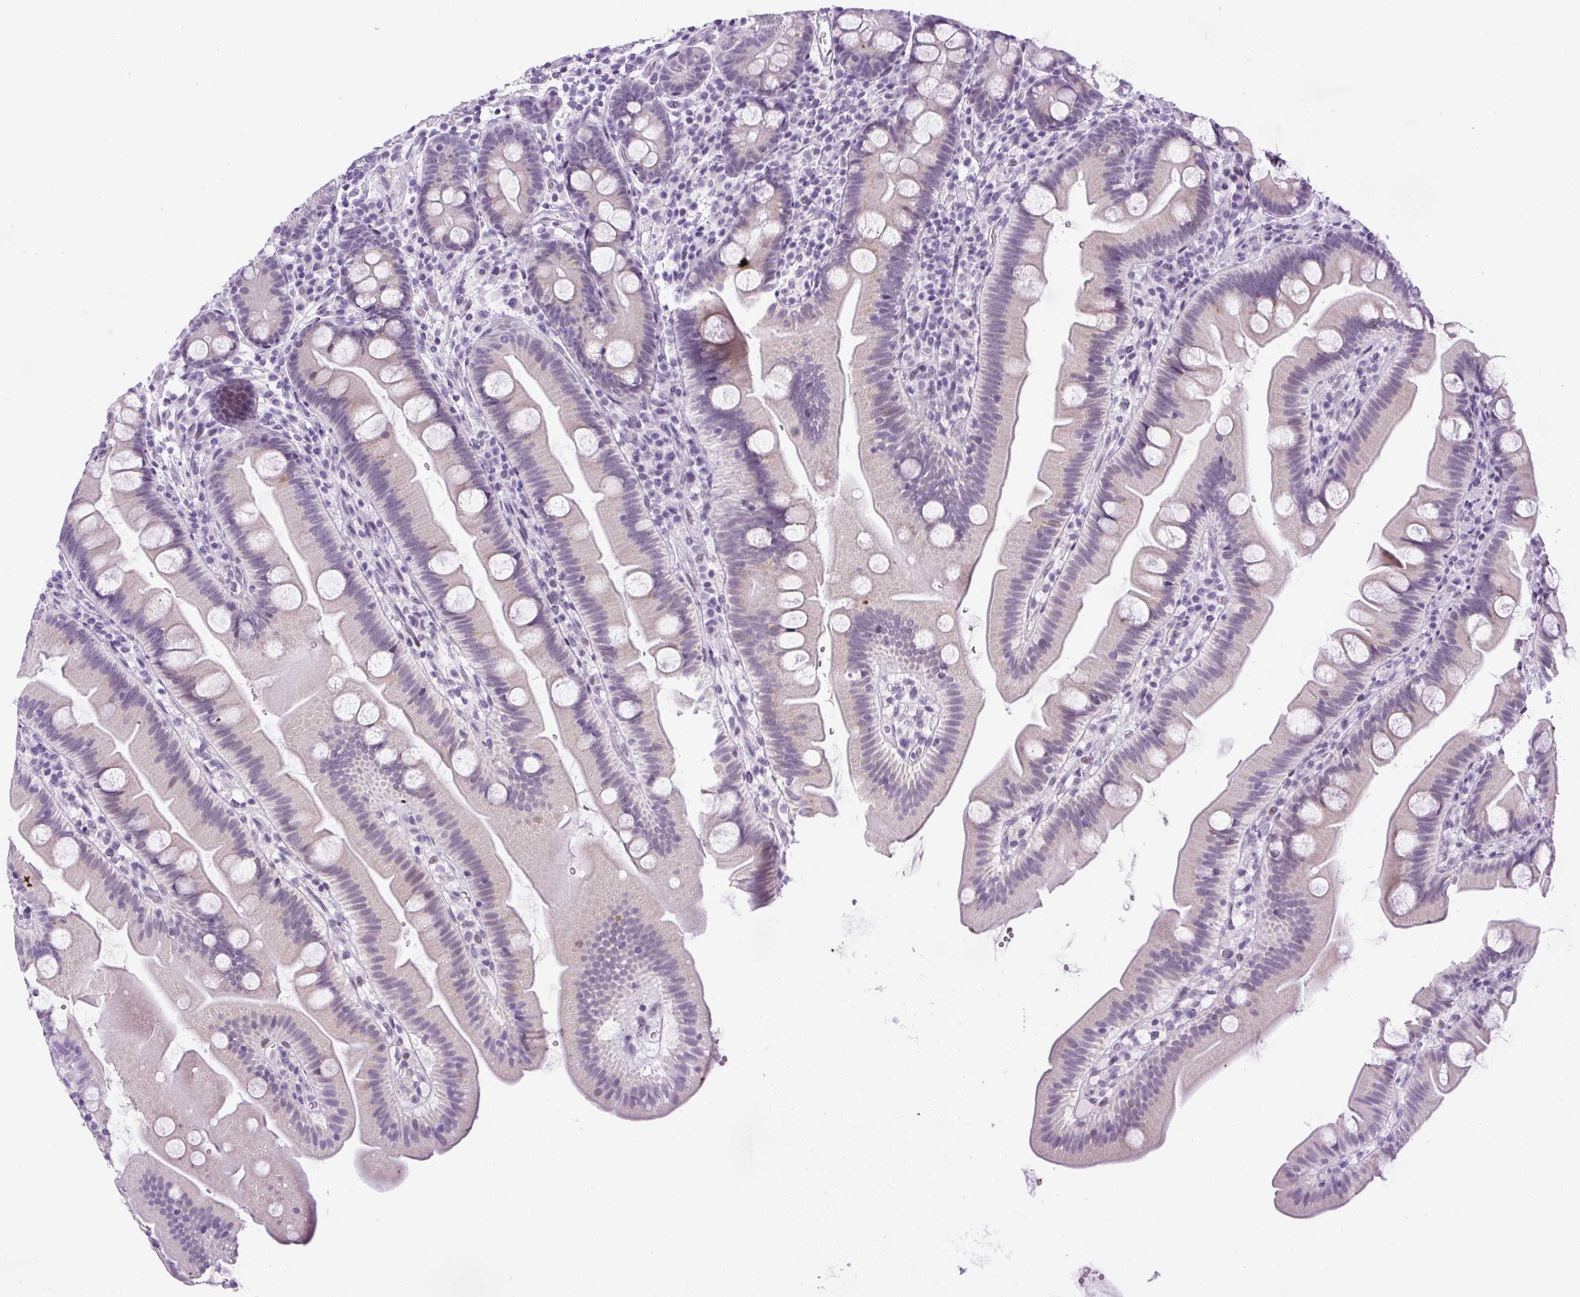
{"staining": {"intensity": "negative", "quantity": "none", "location": "none"}, "tissue": "small intestine", "cell_type": "Glandular cells", "image_type": "normal", "snomed": [{"axis": "morphology", "description": "Normal tissue, NOS"}, {"axis": "topography", "description": "Small intestine"}], "caption": "Protein analysis of benign small intestine demonstrates no significant positivity in glandular cells. Nuclei are stained in blue.", "gene": "RHBDD2", "patient": {"sex": "female", "age": 68}}